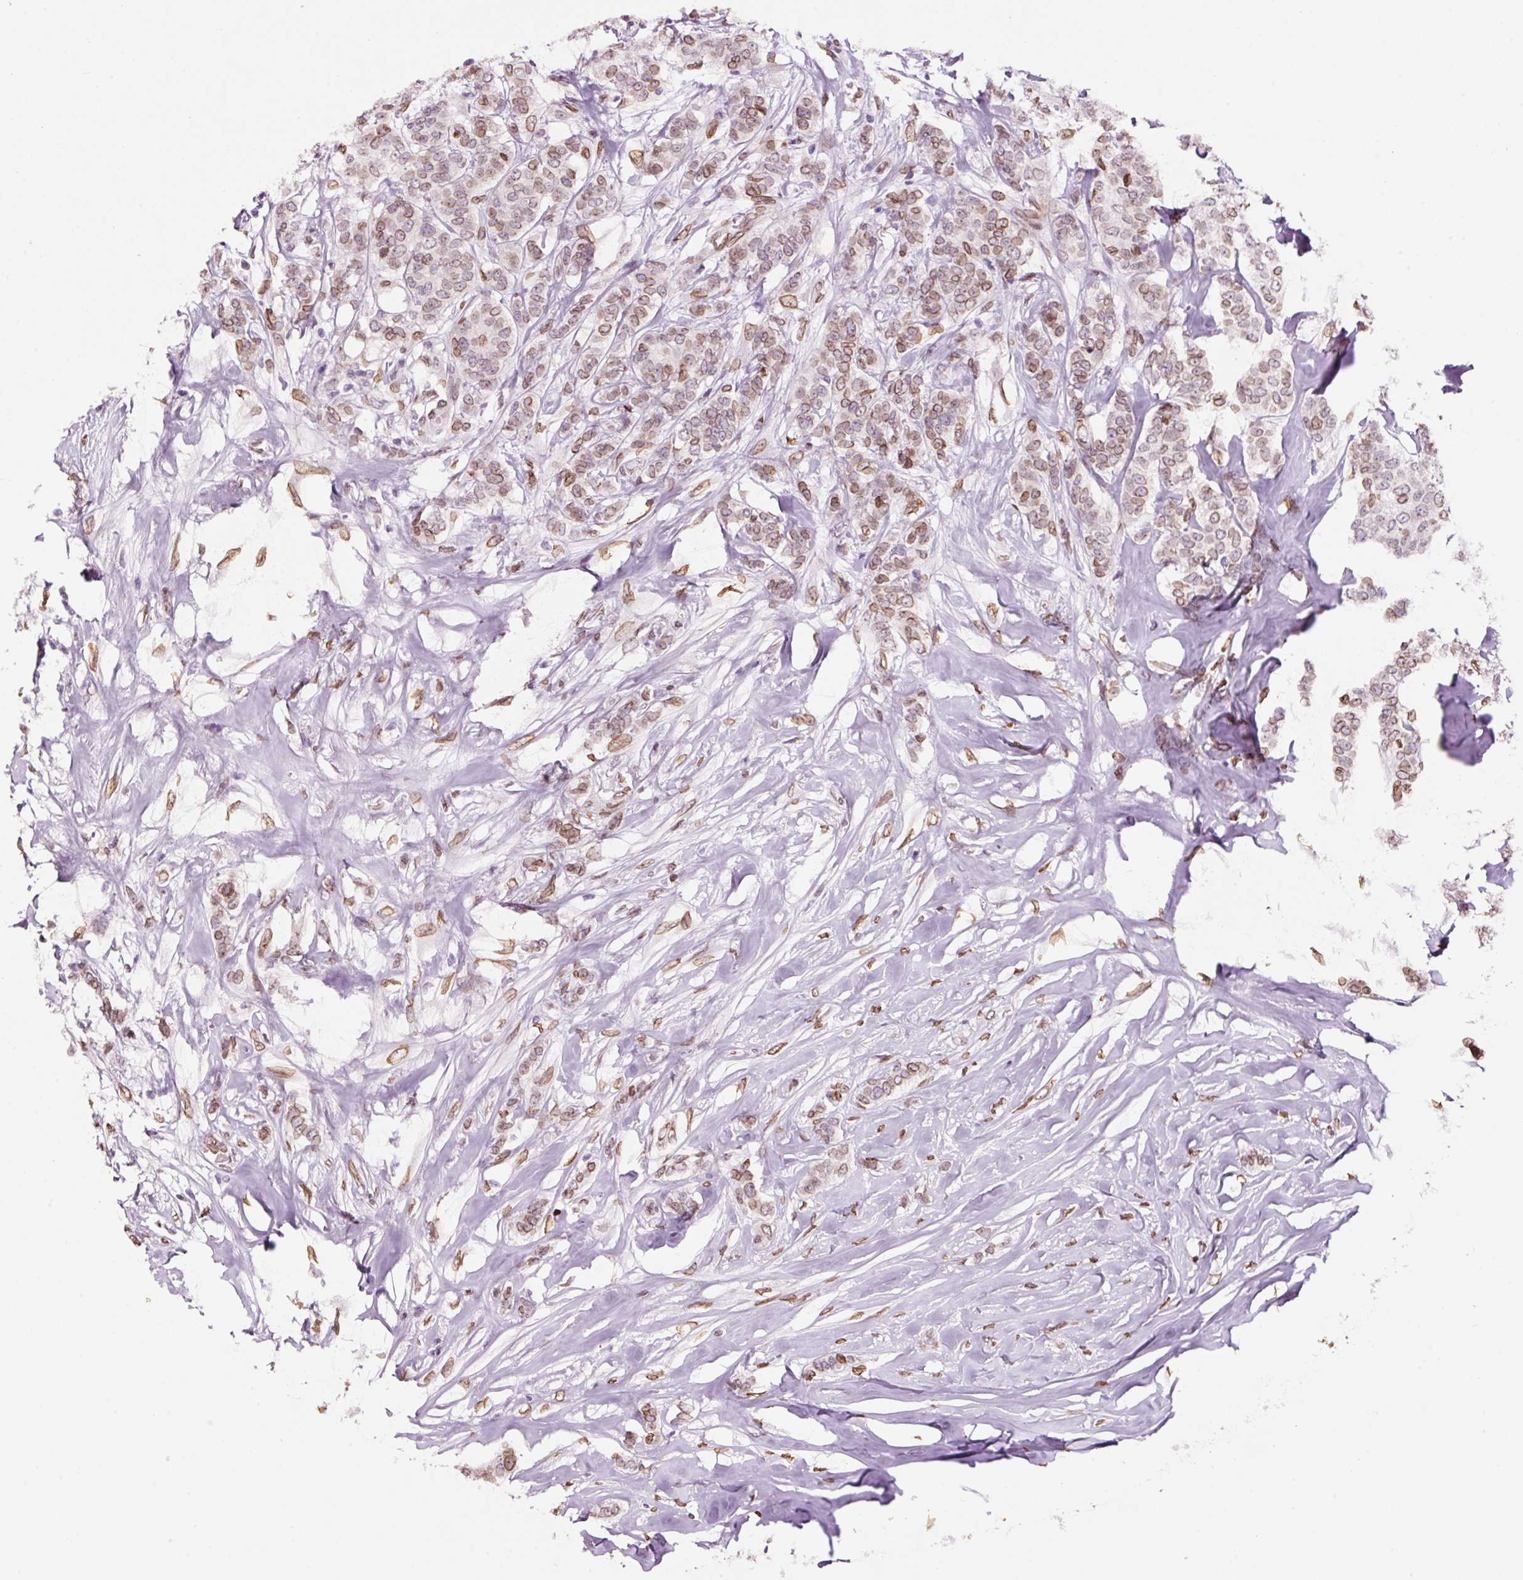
{"staining": {"intensity": "moderate", "quantity": ">75%", "location": "cytoplasmic/membranous,nuclear"}, "tissue": "breast cancer", "cell_type": "Tumor cells", "image_type": "cancer", "snomed": [{"axis": "morphology", "description": "Duct carcinoma"}, {"axis": "topography", "description": "Breast"}], "caption": "Brown immunohistochemical staining in intraductal carcinoma (breast) shows moderate cytoplasmic/membranous and nuclear positivity in approximately >75% of tumor cells. The staining was performed using DAB to visualize the protein expression in brown, while the nuclei were stained in blue with hematoxylin (Magnification: 20x).", "gene": "ZNF224", "patient": {"sex": "female", "age": 72}}